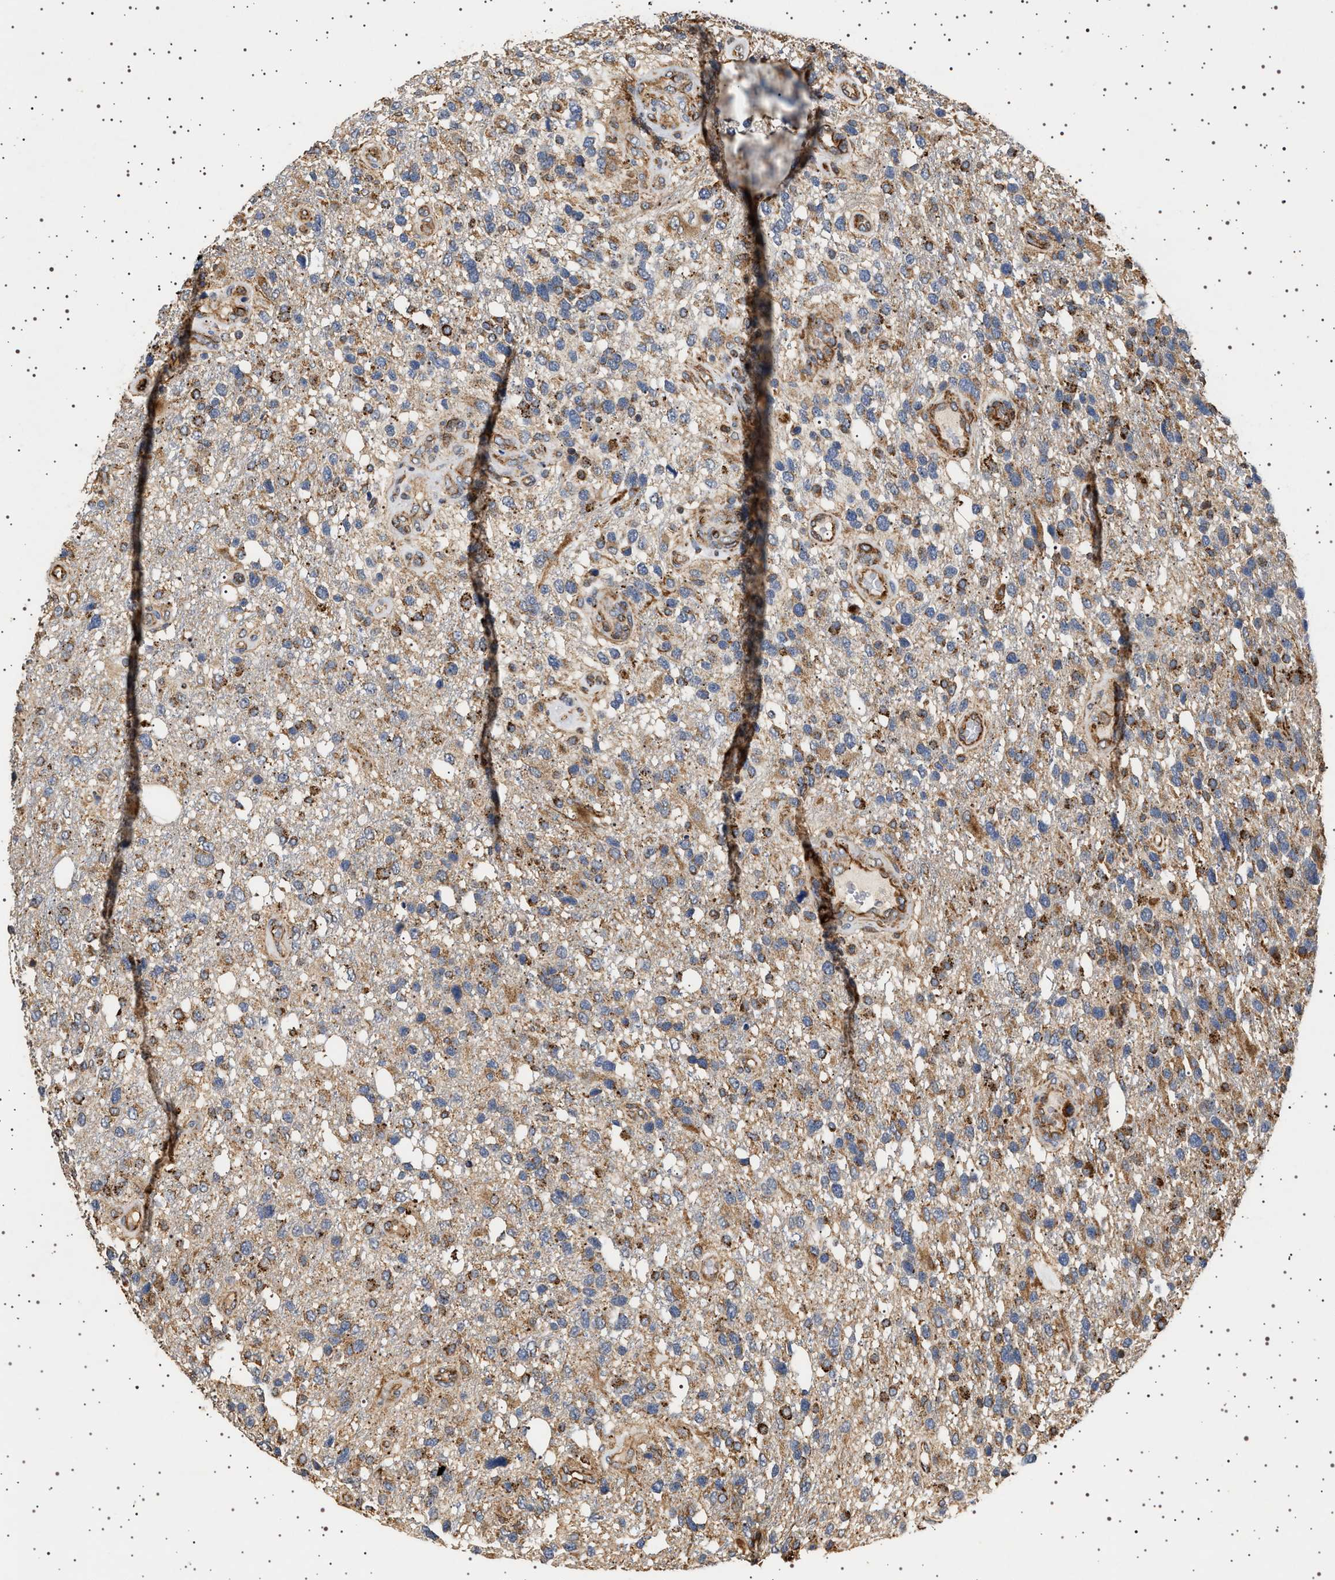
{"staining": {"intensity": "weak", "quantity": ">75%", "location": "cytoplasmic/membranous"}, "tissue": "glioma", "cell_type": "Tumor cells", "image_type": "cancer", "snomed": [{"axis": "morphology", "description": "Glioma, malignant, High grade"}, {"axis": "topography", "description": "Brain"}], "caption": "There is low levels of weak cytoplasmic/membranous positivity in tumor cells of glioma, as demonstrated by immunohistochemical staining (brown color).", "gene": "TRUB2", "patient": {"sex": "female", "age": 58}}